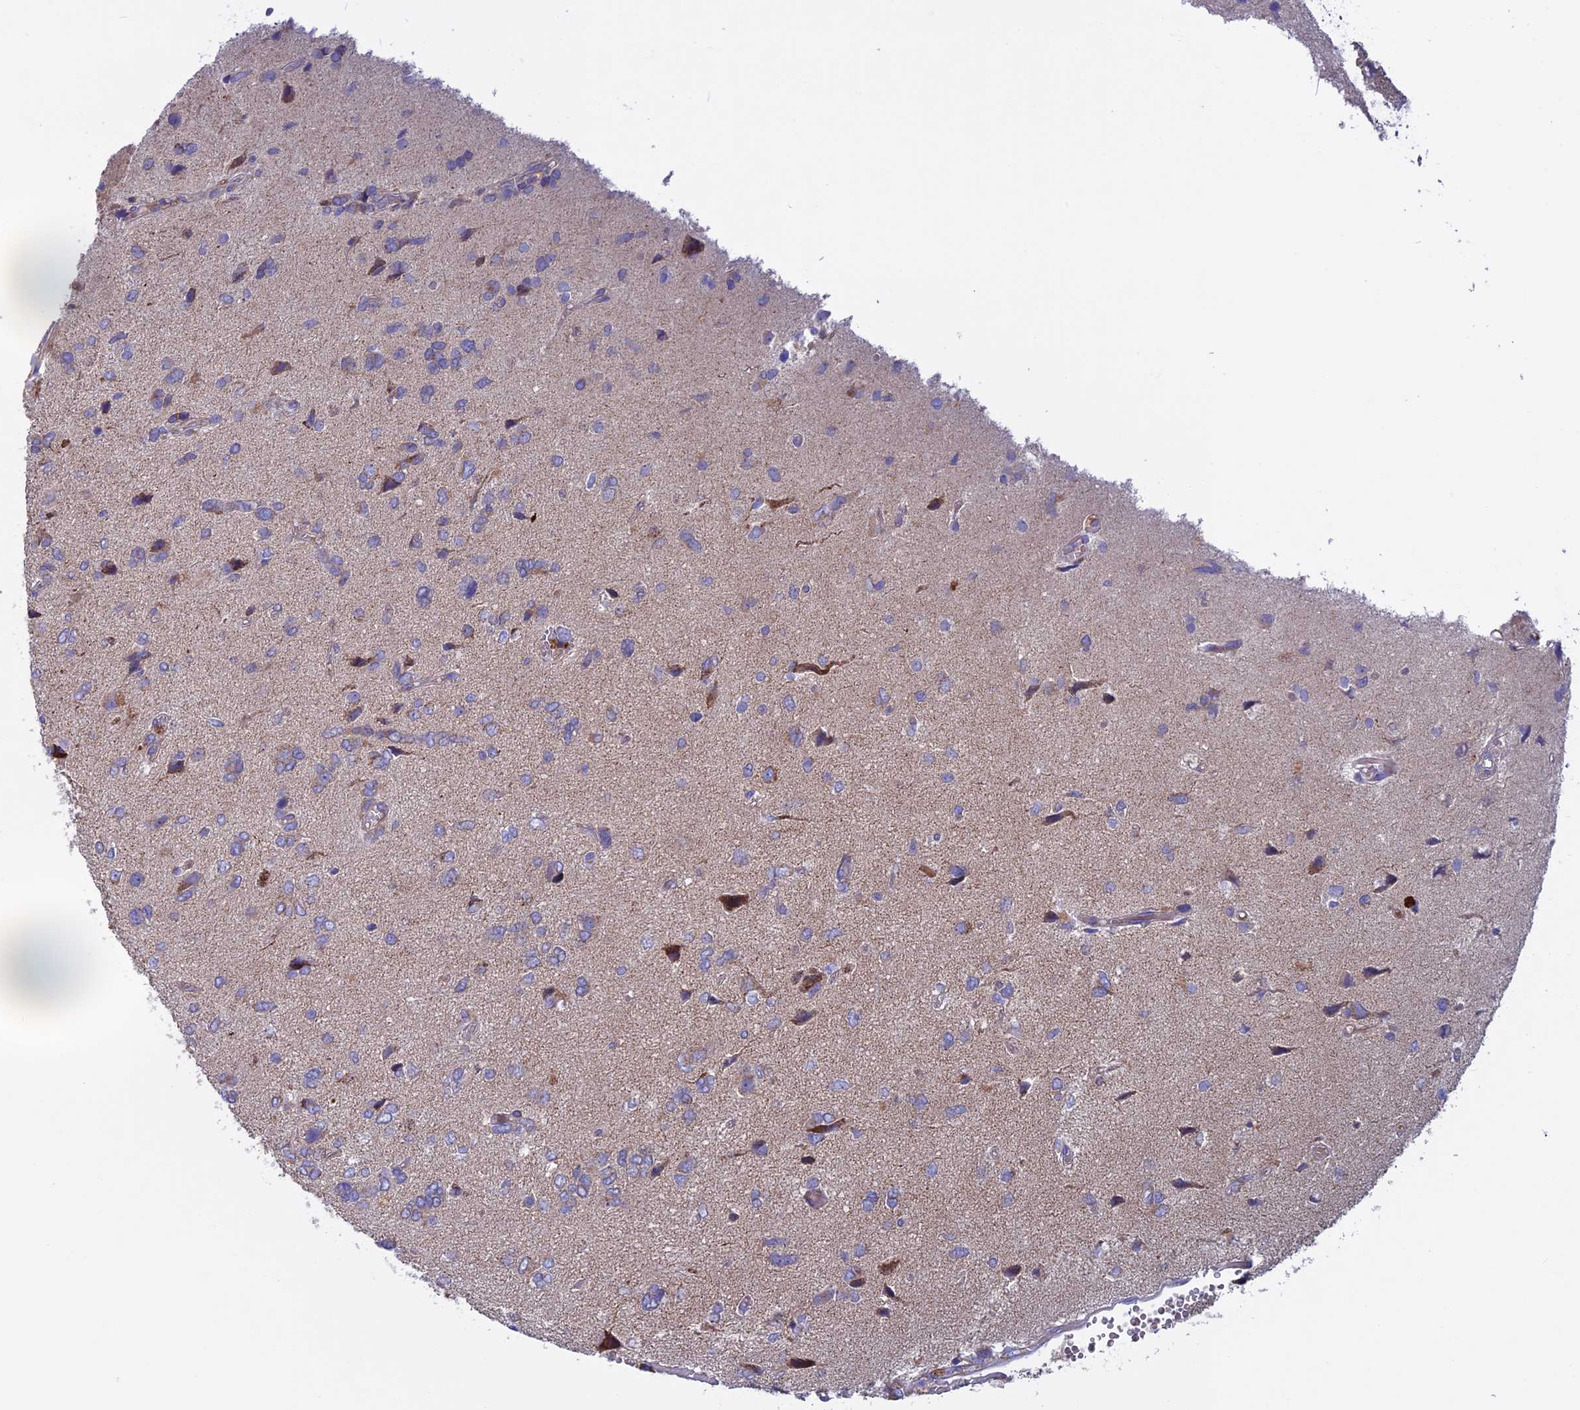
{"staining": {"intensity": "negative", "quantity": "none", "location": "none"}, "tissue": "glioma", "cell_type": "Tumor cells", "image_type": "cancer", "snomed": [{"axis": "morphology", "description": "Glioma, malignant, High grade"}, {"axis": "topography", "description": "Brain"}], "caption": "Tumor cells are negative for protein expression in human malignant glioma (high-grade). (Immunohistochemistry (ihc), brightfield microscopy, high magnification).", "gene": "SLC15A5", "patient": {"sex": "female", "age": 59}}